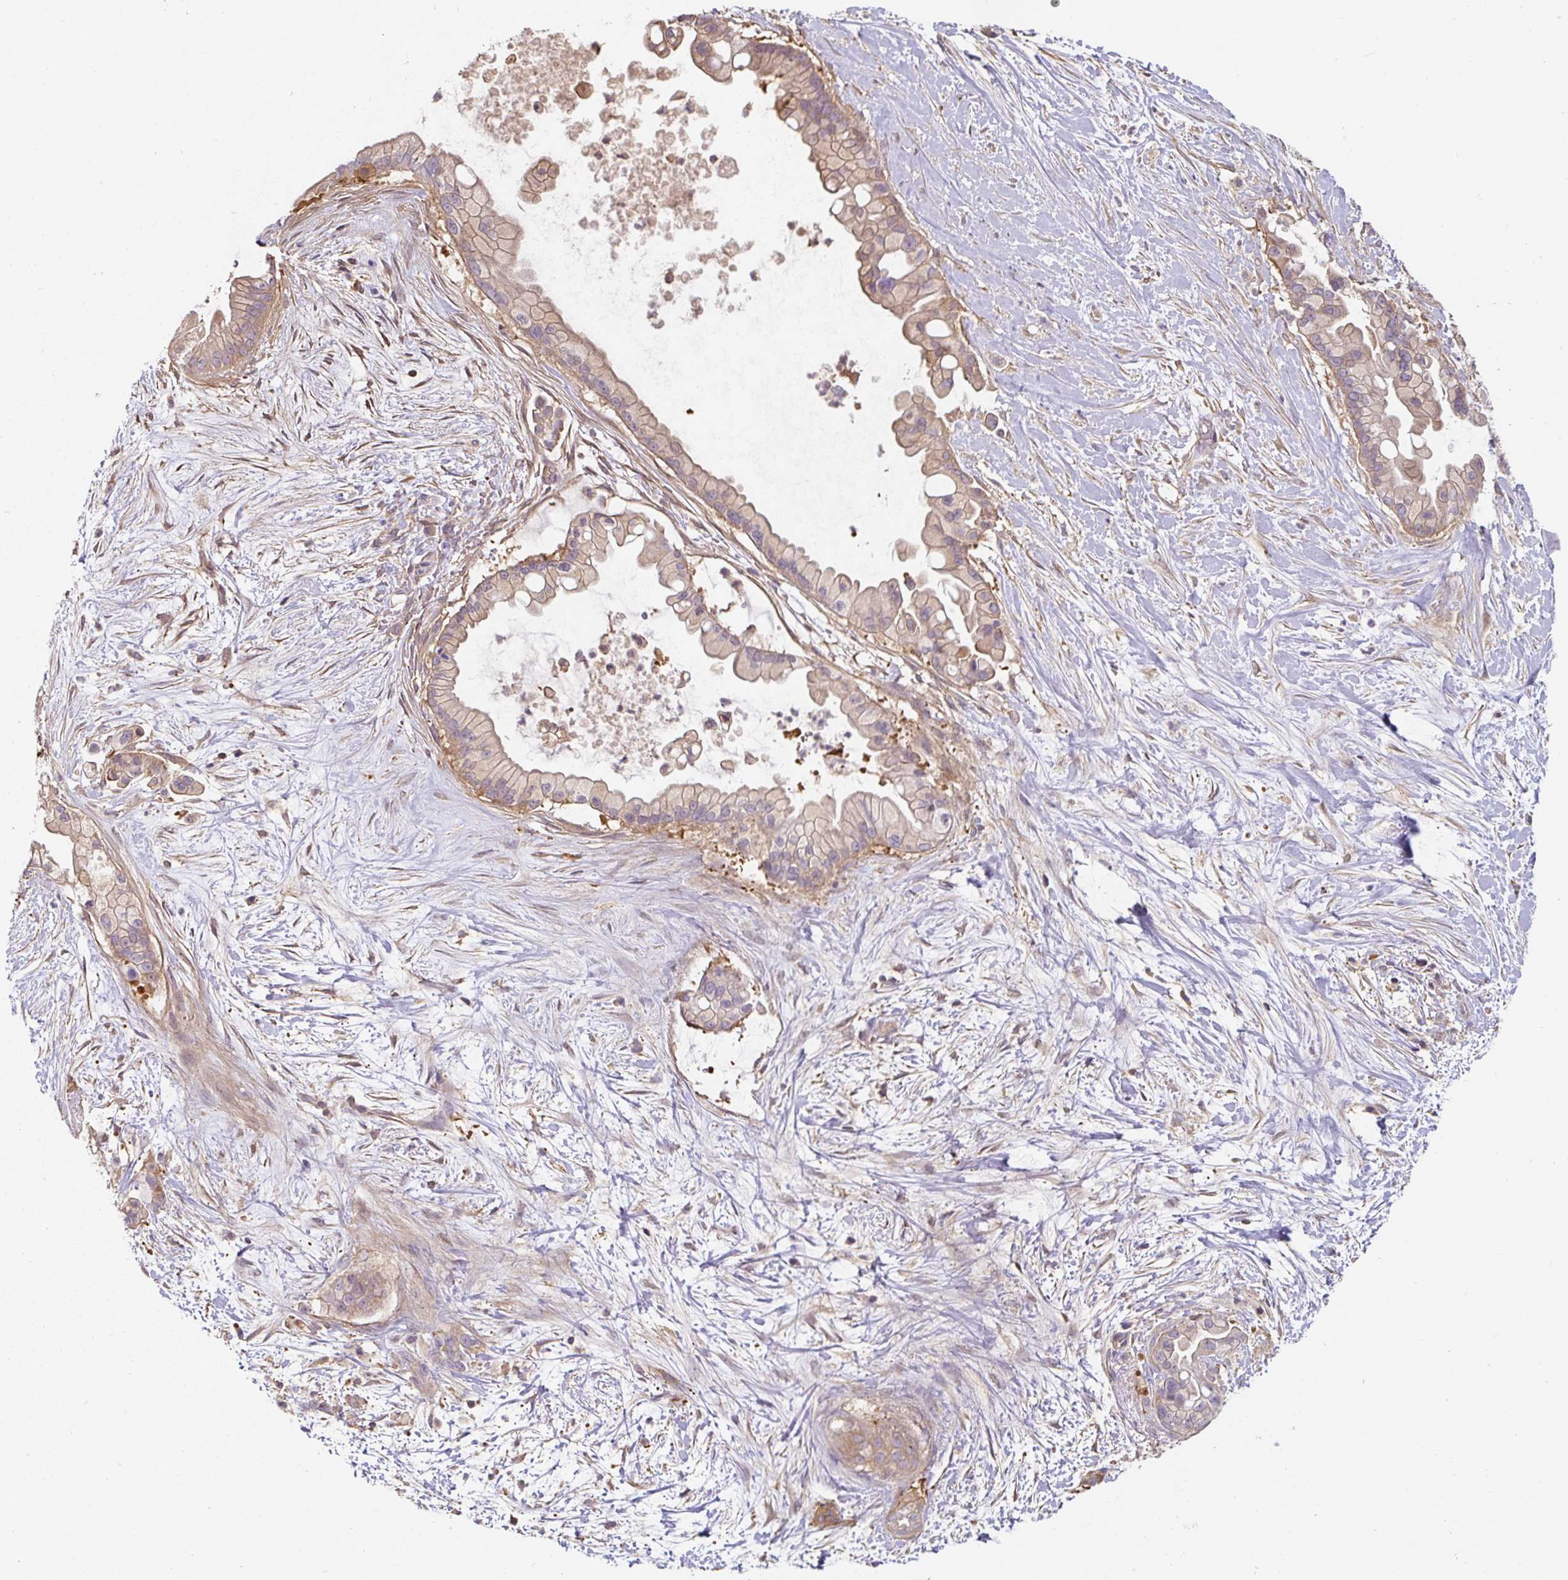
{"staining": {"intensity": "moderate", "quantity": ">75%", "location": "cytoplasmic/membranous"}, "tissue": "pancreatic cancer", "cell_type": "Tumor cells", "image_type": "cancer", "snomed": [{"axis": "morphology", "description": "Adenocarcinoma, NOS"}, {"axis": "topography", "description": "Pancreas"}], "caption": "This photomicrograph shows pancreatic cancer stained with IHC to label a protein in brown. The cytoplasmic/membranous of tumor cells show moderate positivity for the protein. Nuclei are counter-stained blue.", "gene": "ST13", "patient": {"sex": "female", "age": 69}}